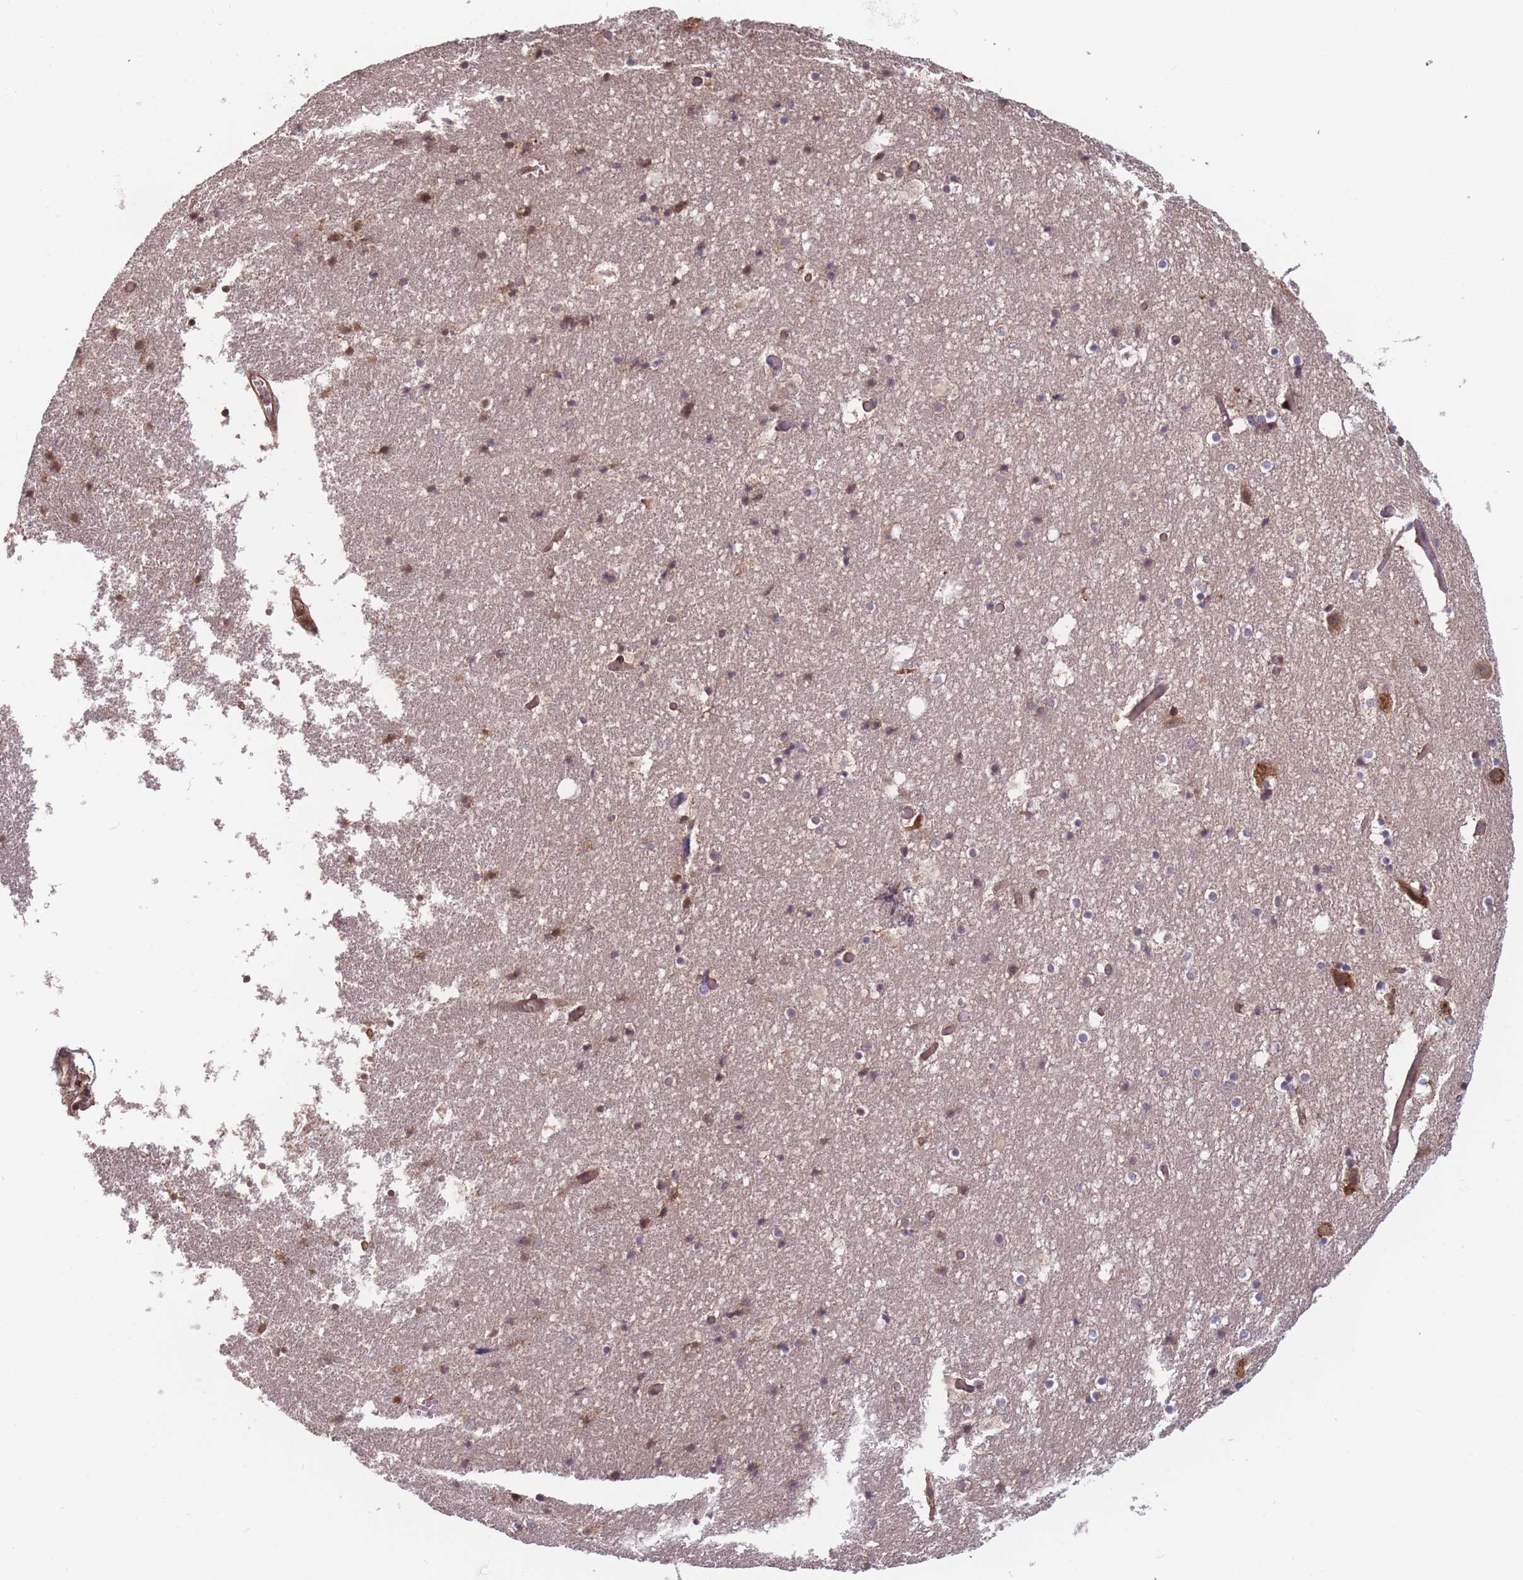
{"staining": {"intensity": "moderate", "quantity": "<25%", "location": "cytoplasmic/membranous"}, "tissue": "hippocampus", "cell_type": "Glial cells", "image_type": "normal", "snomed": [{"axis": "morphology", "description": "Normal tissue, NOS"}, {"axis": "topography", "description": "Hippocampus"}], "caption": "The histopathology image reveals a brown stain indicating the presence of a protein in the cytoplasmic/membranous of glial cells in hippocampus. Immunohistochemistry (ihc) stains the protein of interest in brown and the nuclei are stained blue.", "gene": "RPS18", "patient": {"sex": "female", "age": 52}}